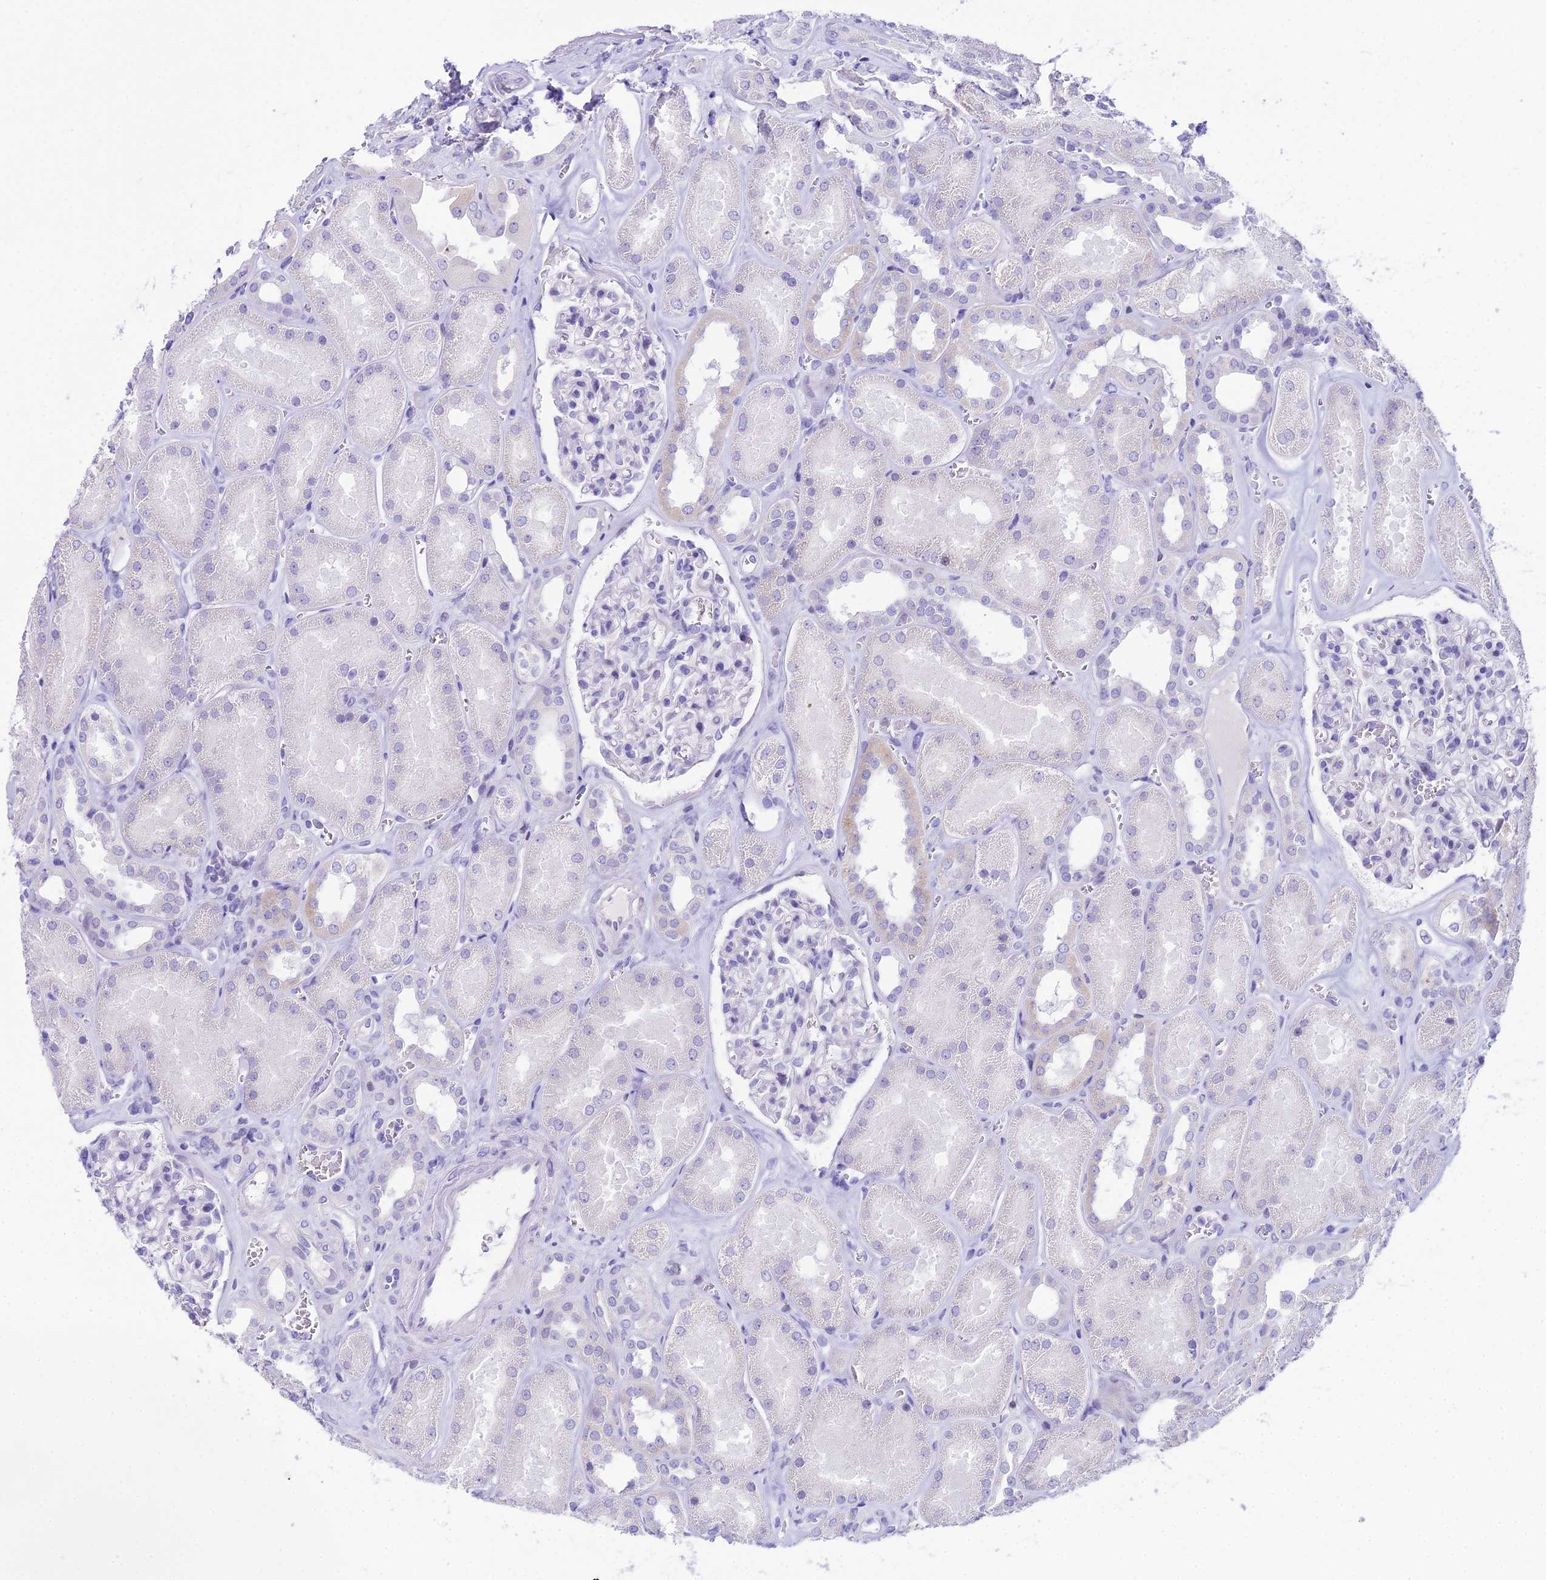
{"staining": {"intensity": "weak", "quantity": "<25%", "location": "nuclear"}, "tissue": "kidney", "cell_type": "Cells in glomeruli", "image_type": "normal", "snomed": [{"axis": "morphology", "description": "Normal tissue, NOS"}, {"axis": "morphology", "description": "Adenocarcinoma, NOS"}, {"axis": "topography", "description": "Kidney"}], "caption": "Photomicrograph shows no significant protein expression in cells in glomeruli of normal kidney. (DAB (3,3'-diaminobenzidine) IHC, high magnification).", "gene": "CC2D2A", "patient": {"sex": "female", "age": 68}}